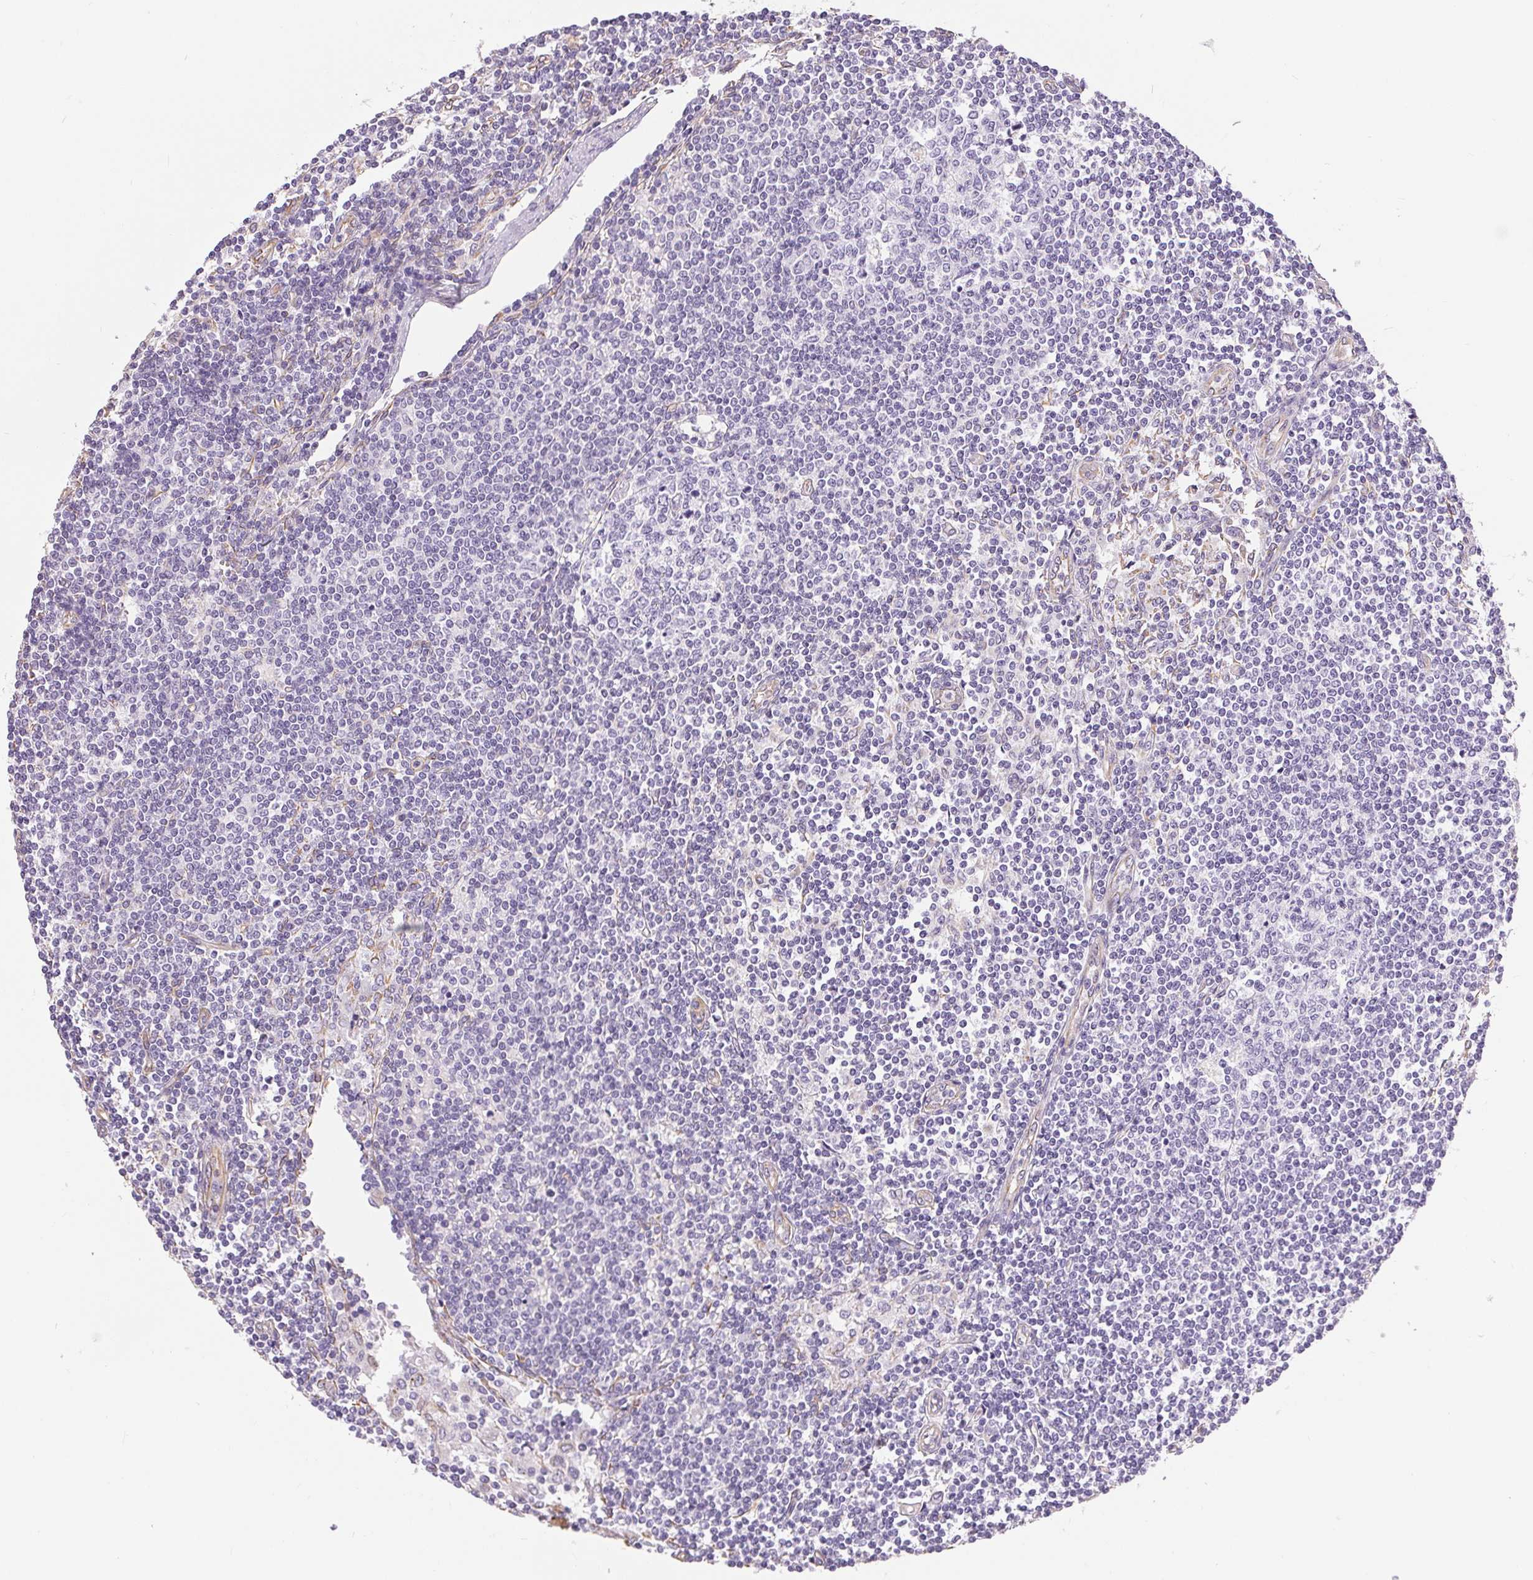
{"staining": {"intensity": "negative", "quantity": "none", "location": "none"}, "tissue": "lymph node", "cell_type": "Germinal center cells", "image_type": "normal", "snomed": [{"axis": "morphology", "description": "Normal tissue, NOS"}, {"axis": "topography", "description": "Lymph node"}], "caption": "Photomicrograph shows no protein positivity in germinal center cells of benign lymph node. (Stains: DAB (3,3'-diaminobenzidine) immunohistochemistry with hematoxylin counter stain, Microscopy: brightfield microscopy at high magnification).", "gene": "GFAP", "patient": {"sex": "female", "age": 69}}